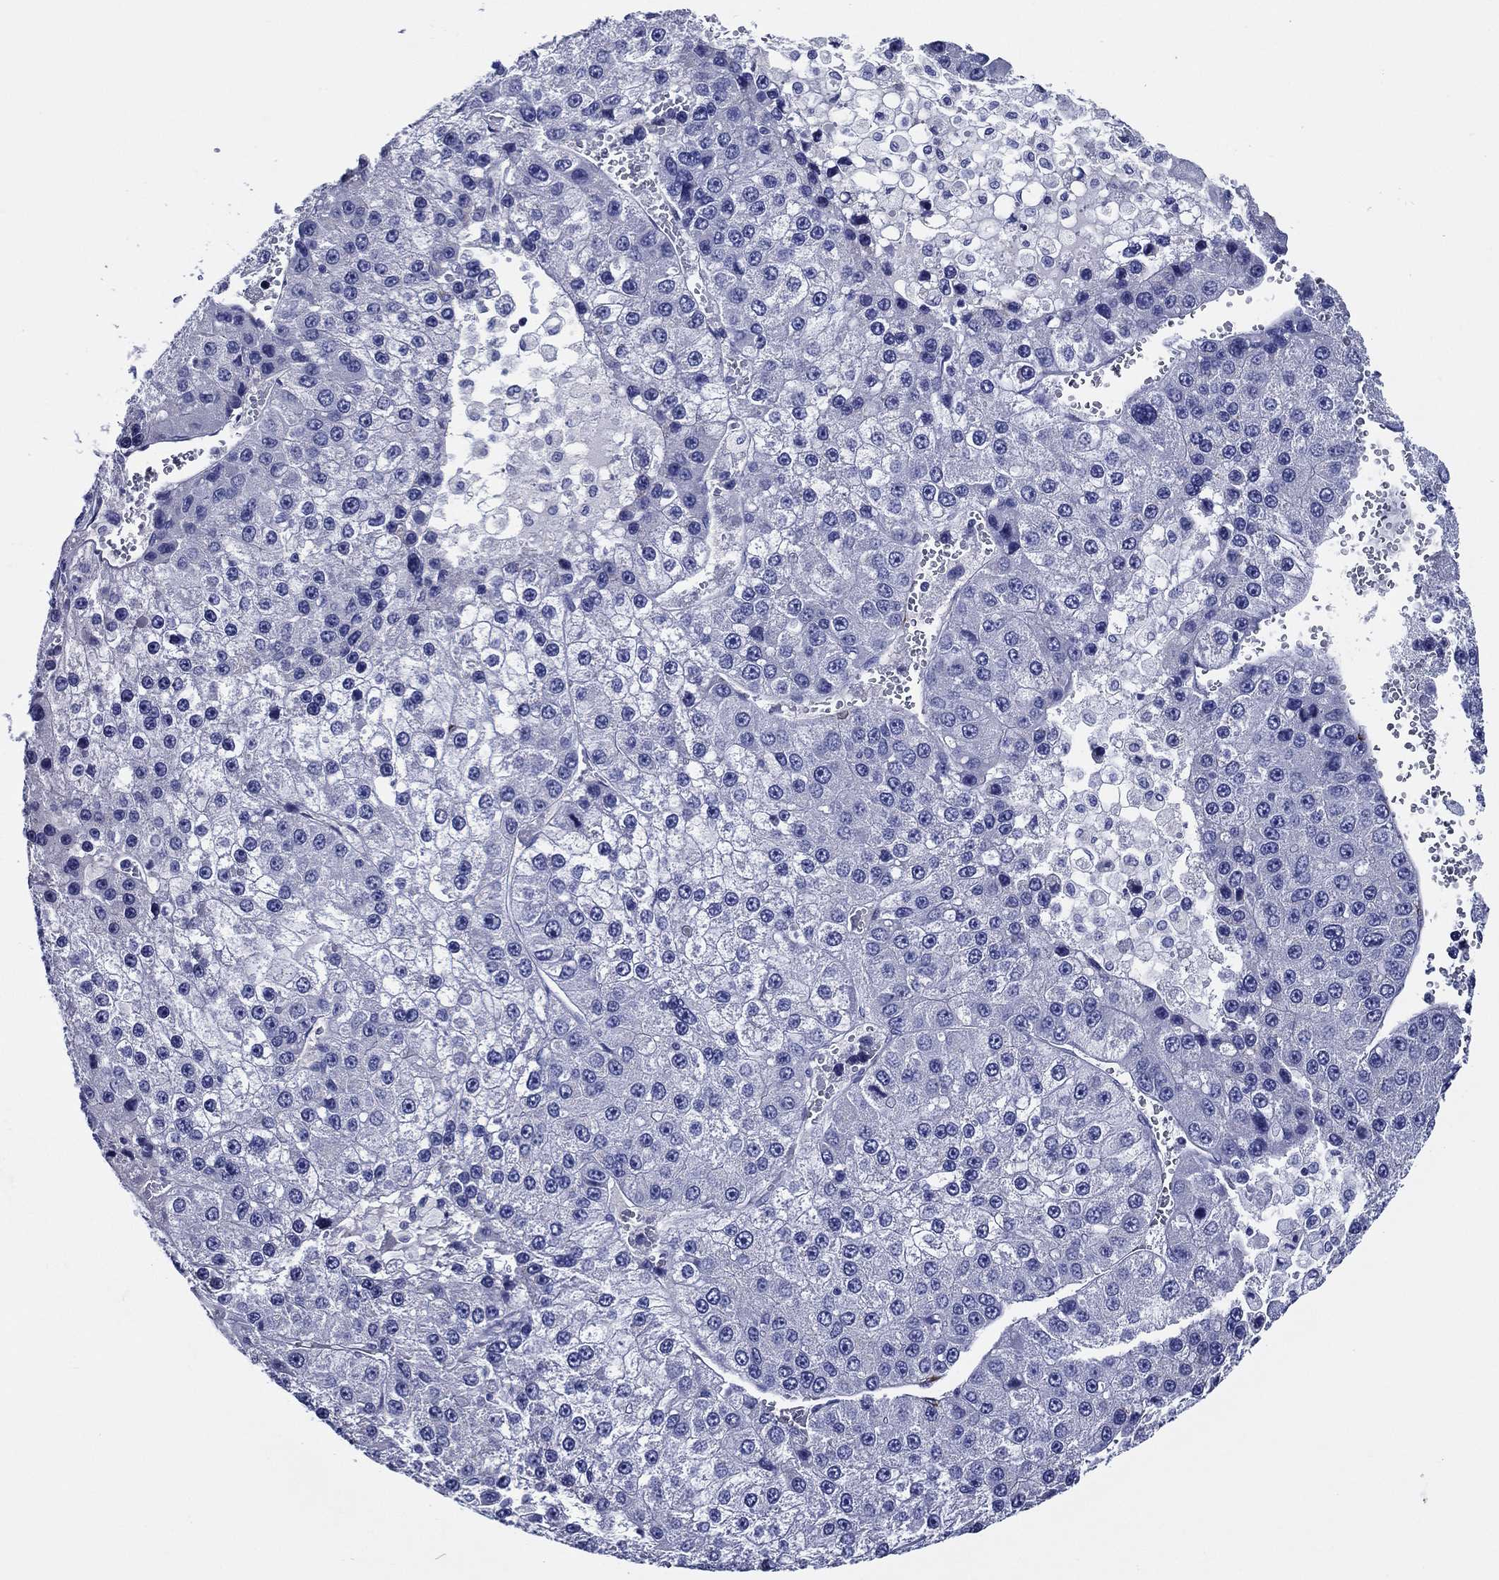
{"staining": {"intensity": "negative", "quantity": "none", "location": "none"}, "tissue": "liver cancer", "cell_type": "Tumor cells", "image_type": "cancer", "snomed": [{"axis": "morphology", "description": "Carcinoma, Hepatocellular, NOS"}, {"axis": "topography", "description": "Liver"}], "caption": "Histopathology image shows no significant protein expression in tumor cells of liver hepatocellular carcinoma.", "gene": "ACE2", "patient": {"sex": "female", "age": 73}}